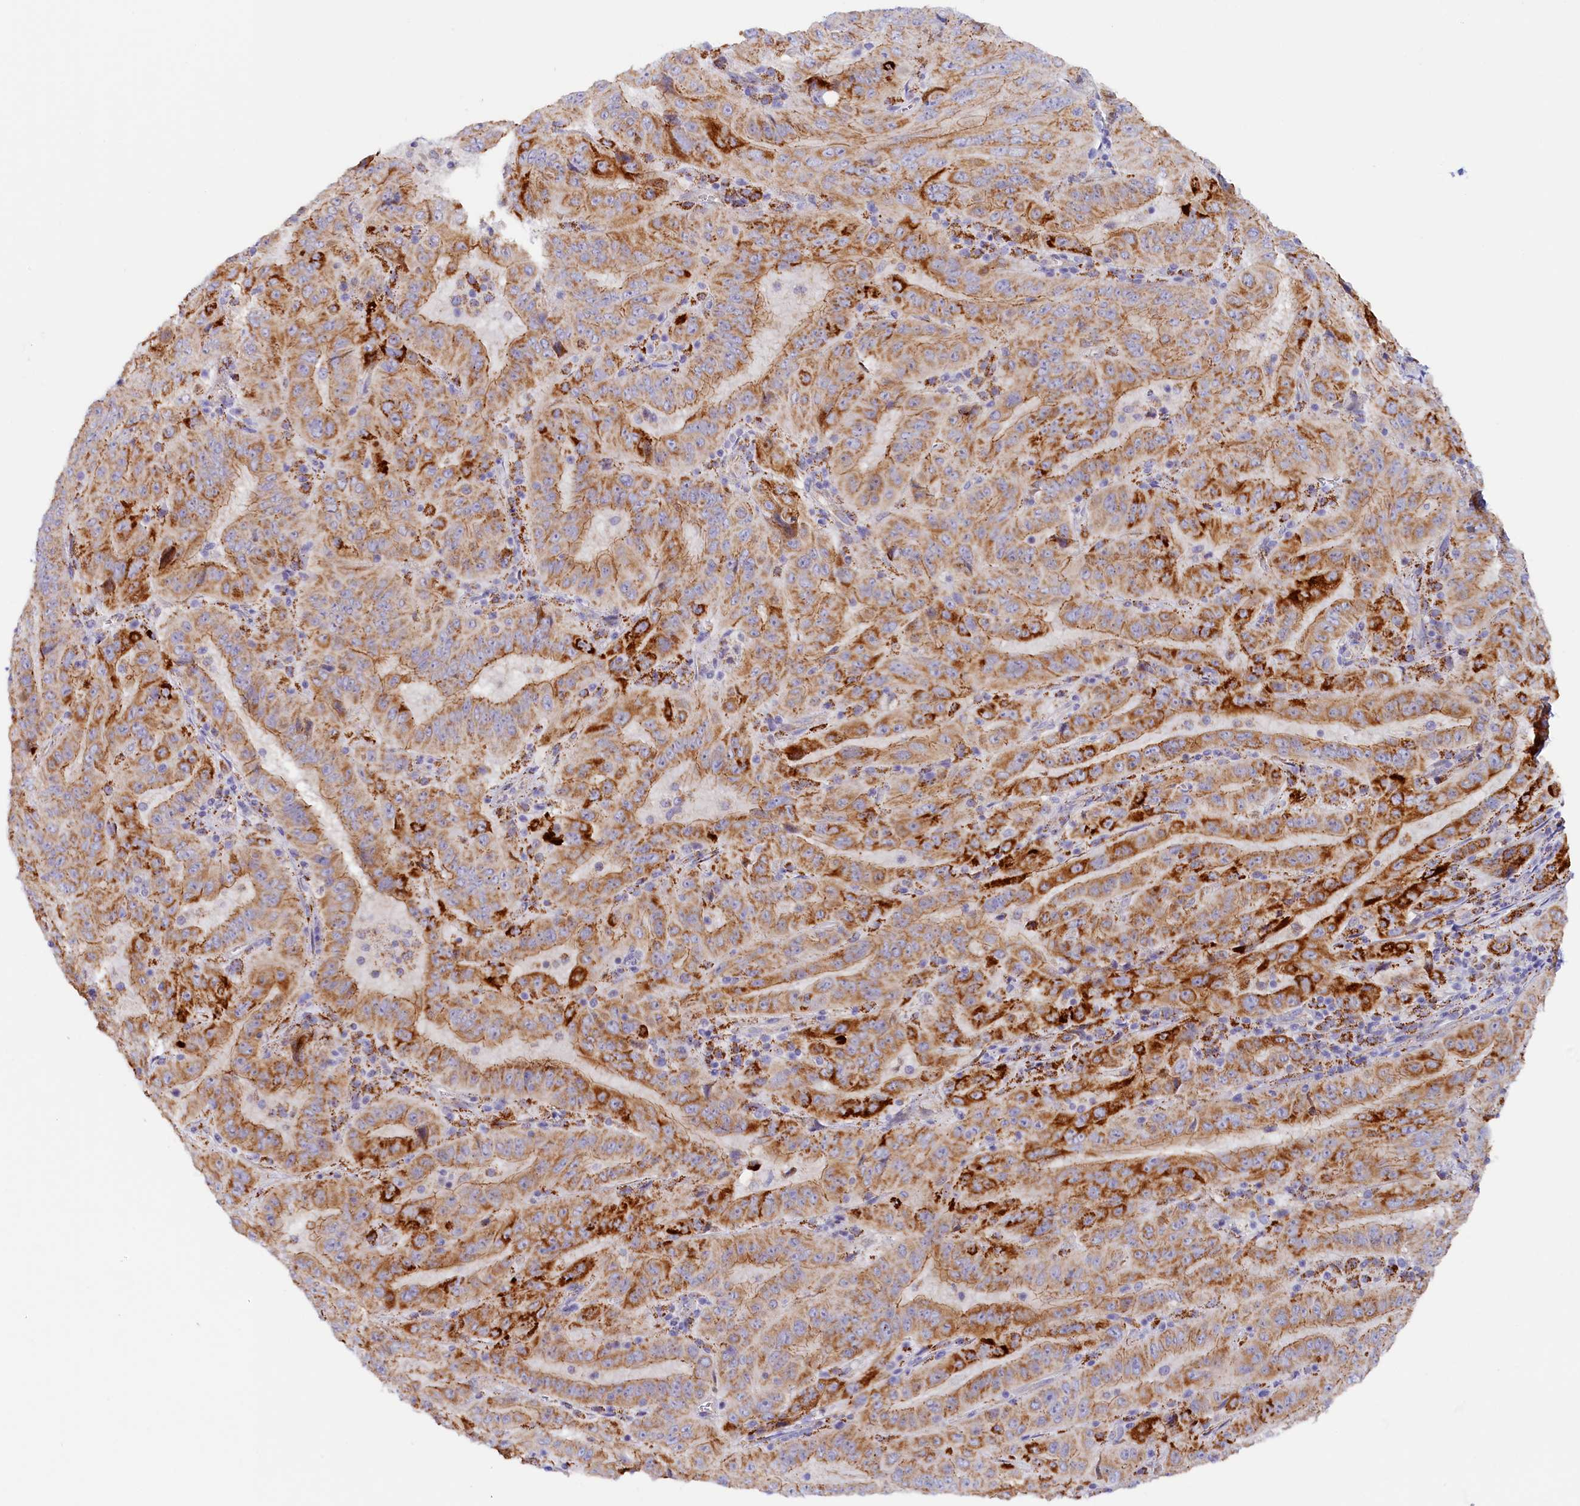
{"staining": {"intensity": "strong", "quantity": "25%-75%", "location": "cytoplasmic/membranous"}, "tissue": "pancreatic cancer", "cell_type": "Tumor cells", "image_type": "cancer", "snomed": [{"axis": "morphology", "description": "Adenocarcinoma, NOS"}, {"axis": "topography", "description": "Pancreas"}], "caption": "About 25%-75% of tumor cells in pancreatic adenocarcinoma show strong cytoplasmic/membranous protein expression as visualized by brown immunohistochemical staining.", "gene": "AKTIP", "patient": {"sex": "male", "age": 63}}